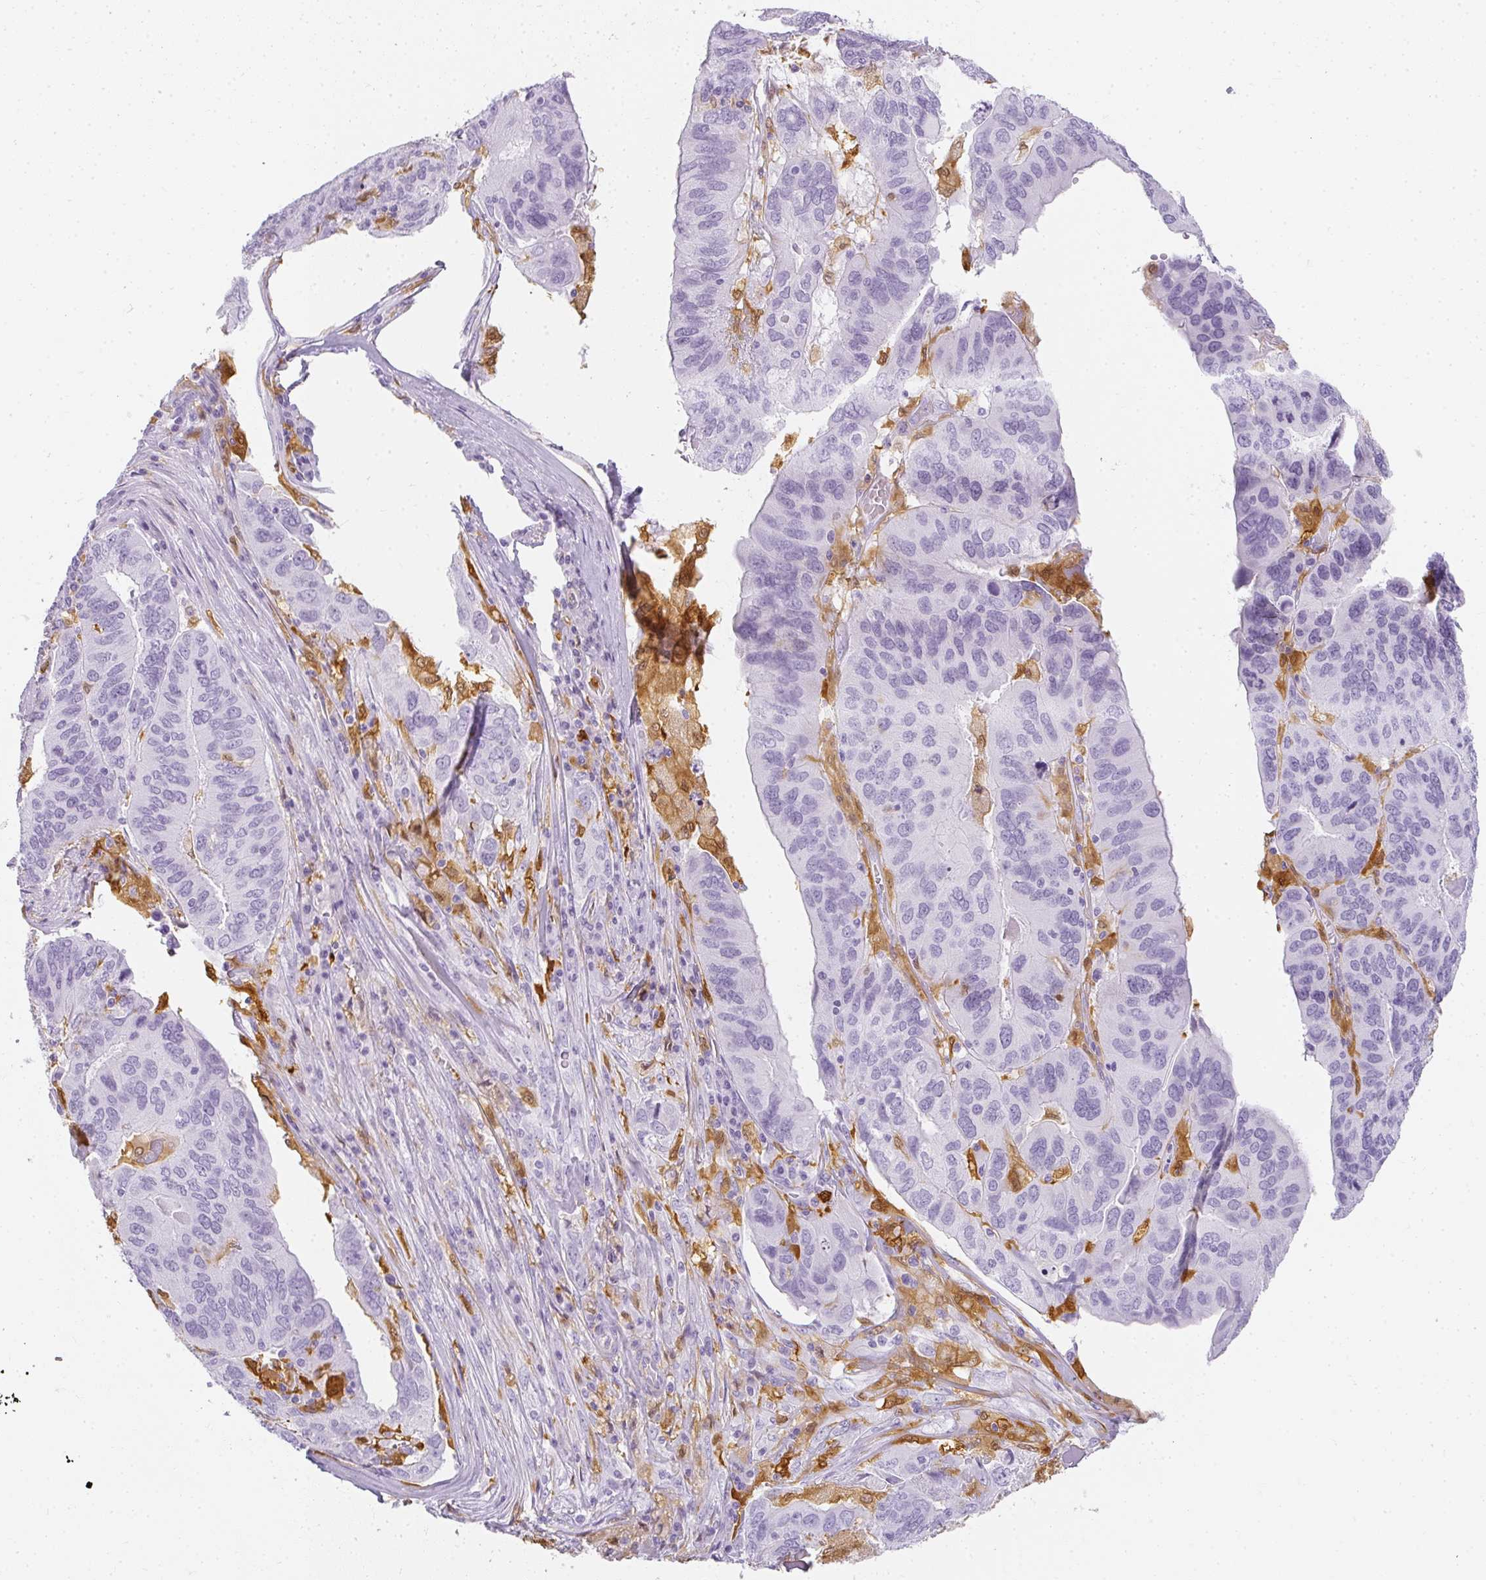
{"staining": {"intensity": "negative", "quantity": "none", "location": "none"}, "tissue": "ovarian cancer", "cell_type": "Tumor cells", "image_type": "cancer", "snomed": [{"axis": "morphology", "description": "Cystadenocarcinoma, serous, NOS"}, {"axis": "topography", "description": "Ovary"}], "caption": "The immunohistochemistry photomicrograph has no significant positivity in tumor cells of ovarian serous cystadenocarcinoma tissue.", "gene": "HK3", "patient": {"sex": "female", "age": 79}}